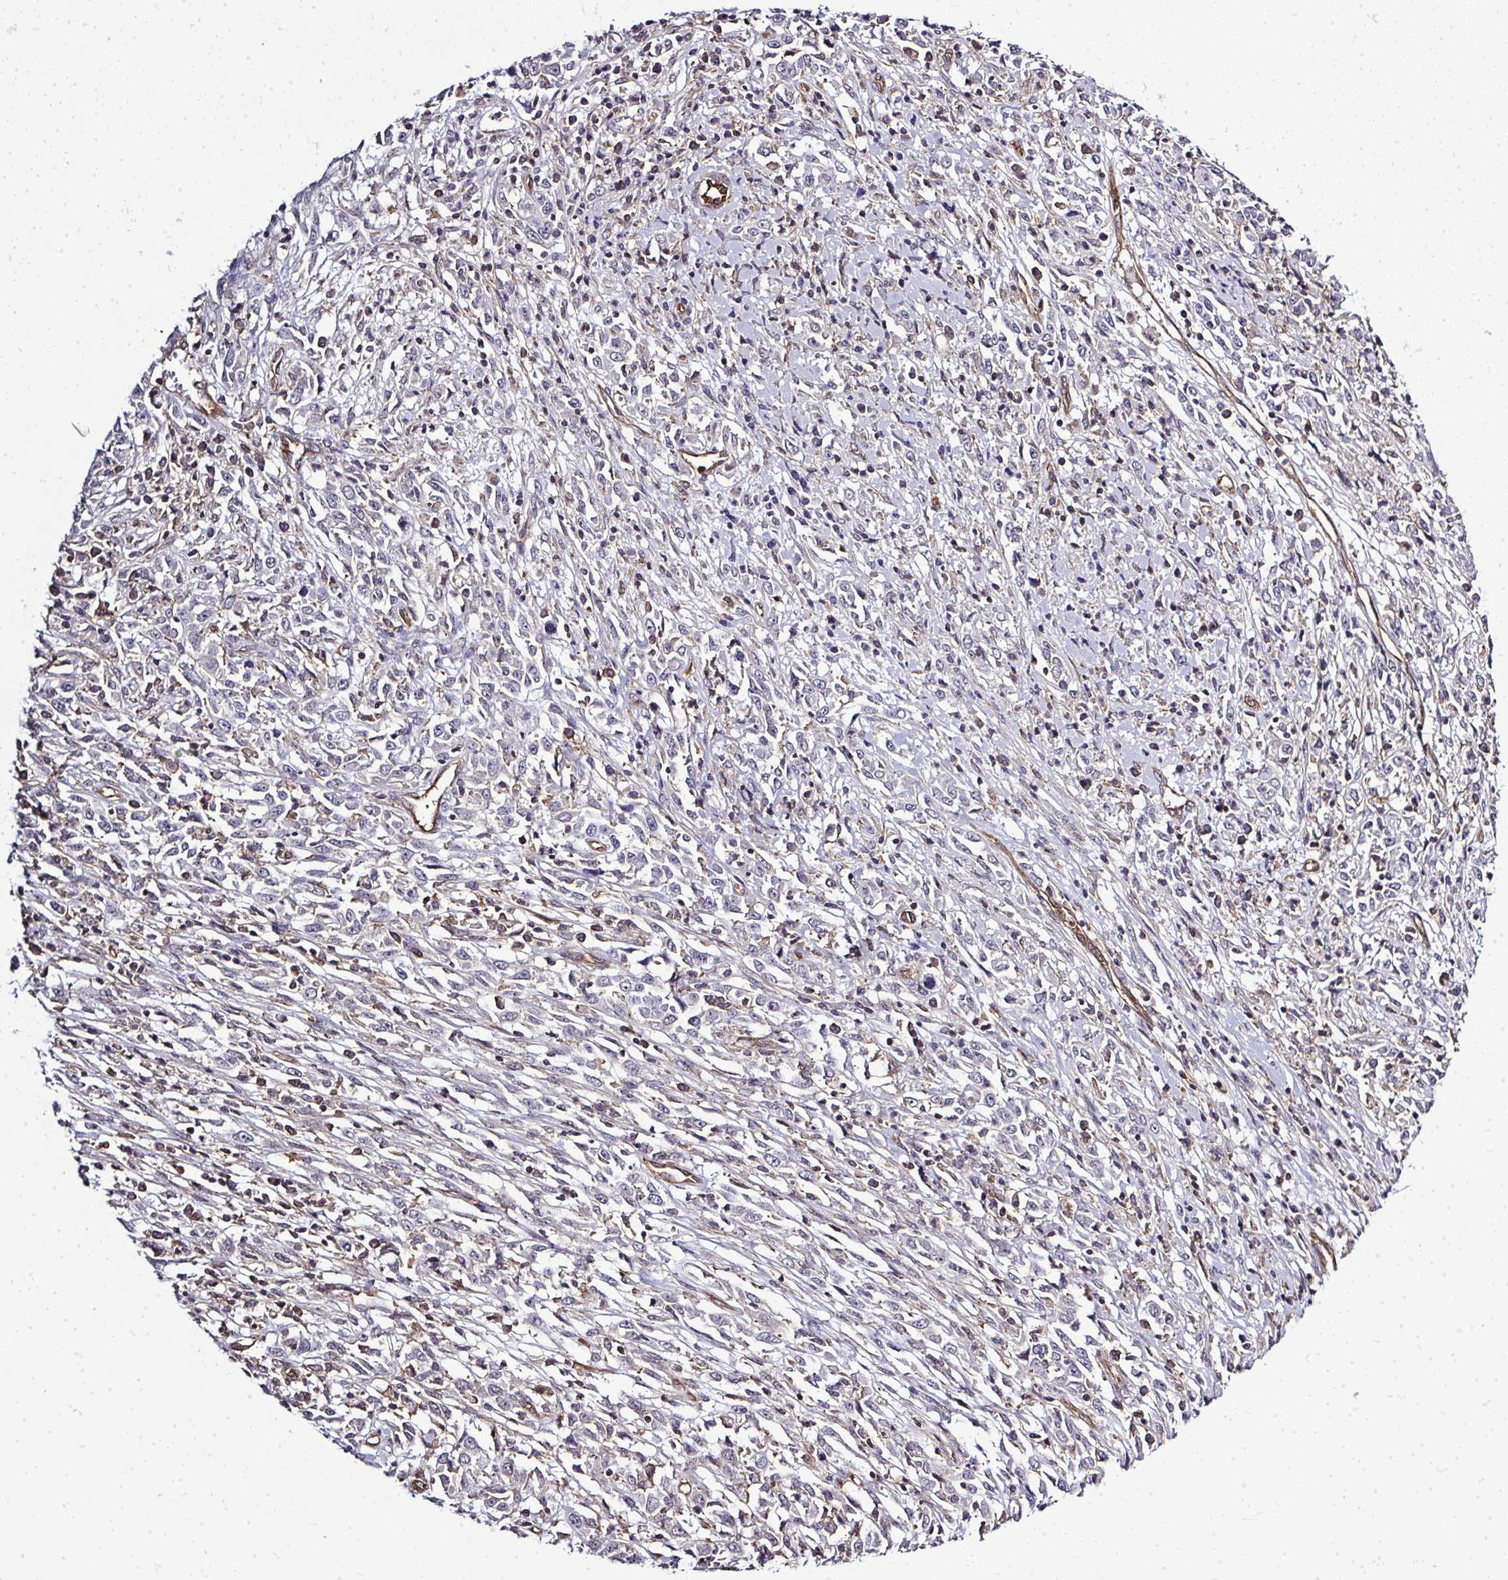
{"staining": {"intensity": "negative", "quantity": "none", "location": "none"}, "tissue": "cervical cancer", "cell_type": "Tumor cells", "image_type": "cancer", "snomed": [{"axis": "morphology", "description": "Adenocarcinoma, NOS"}, {"axis": "topography", "description": "Cervix"}], "caption": "DAB immunohistochemical staining of cervical cancer (adenocarcinoma) displays no significant staining in tumor cells. The staining is performed using DAB (3,3'-diaminobenzidine) brown chromogen with nuclei counter-stained in using hematoxylin.", "gene": "FUT10", "patient": {"sex": "female", "age": 40}}